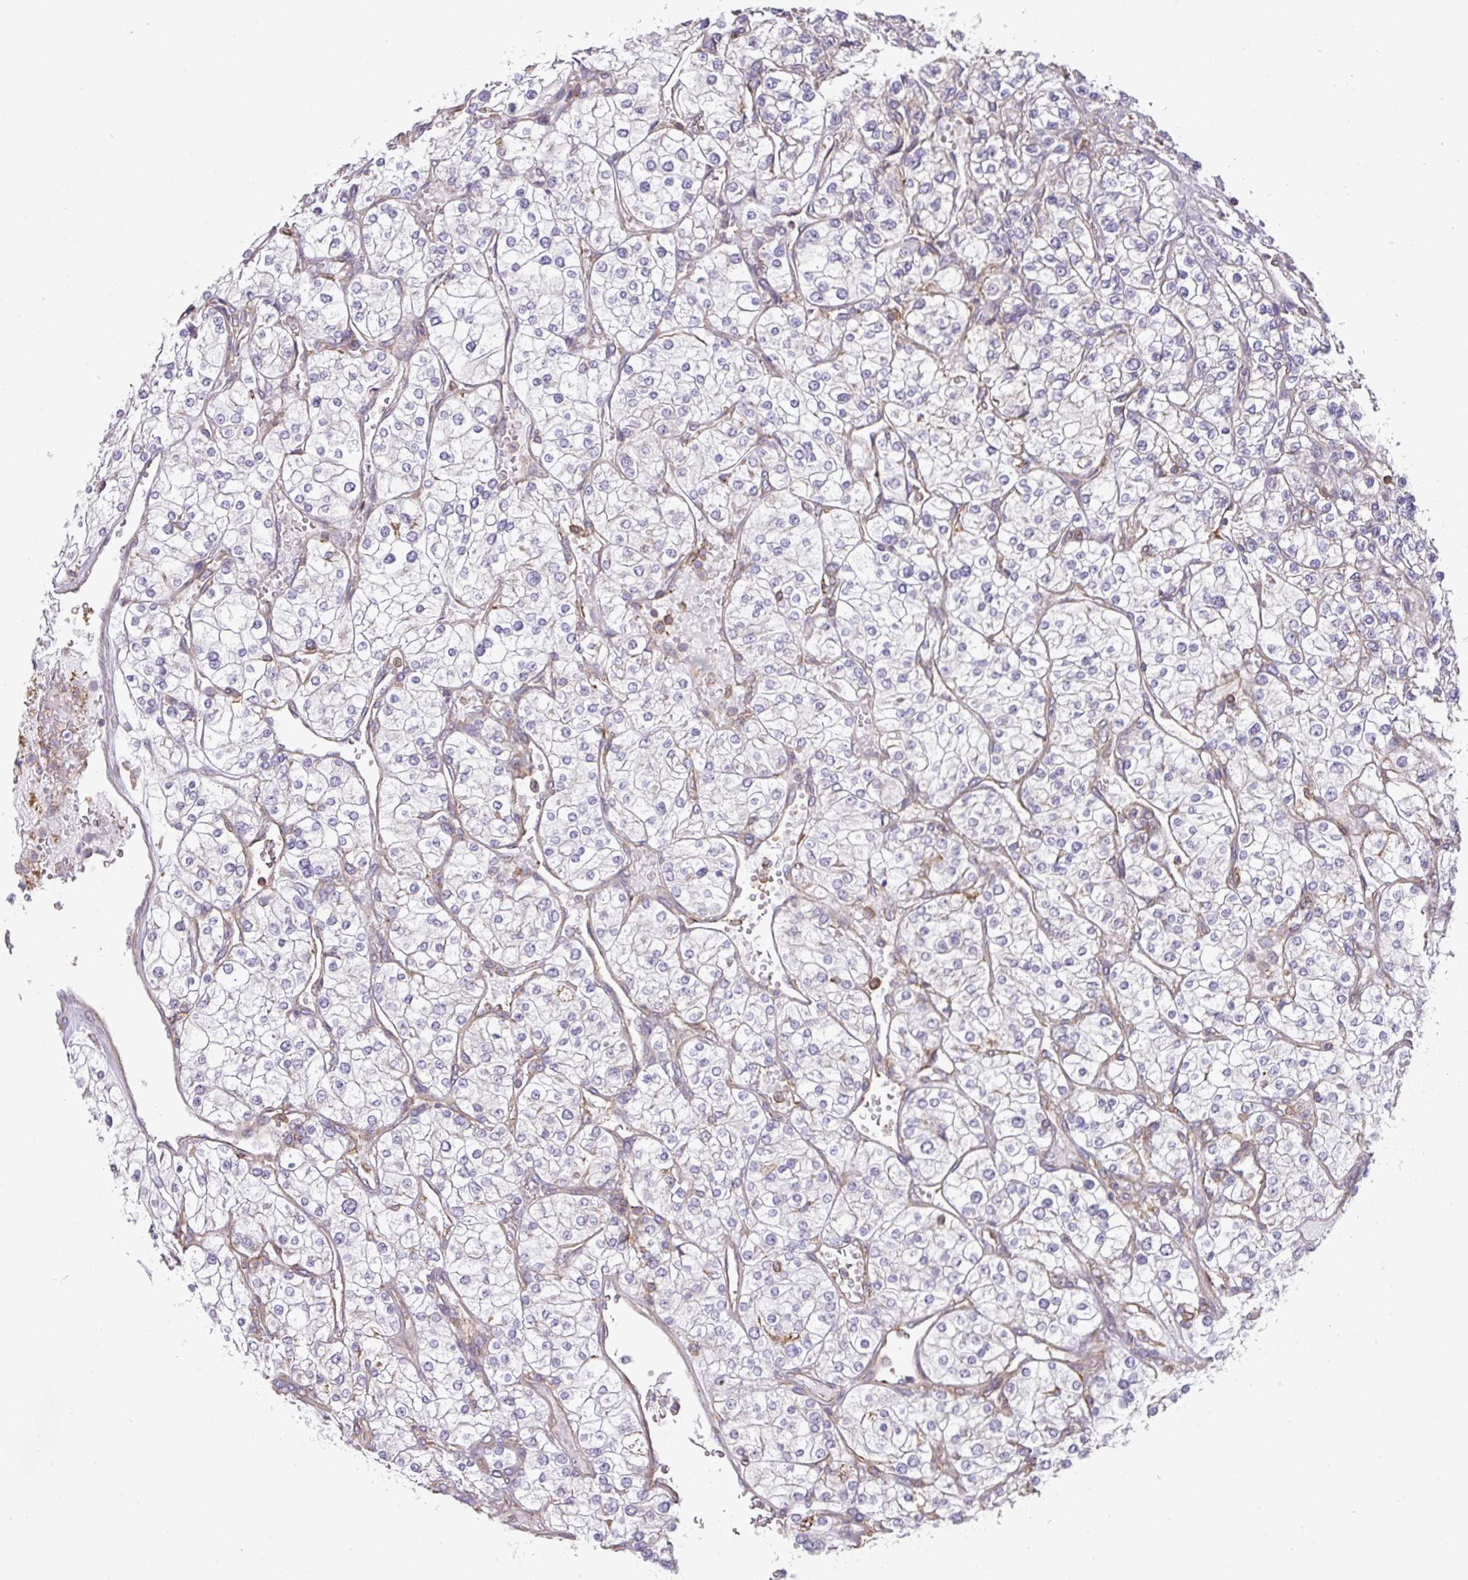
{"staining": {"intensity": "negative", "quantity": "none", "location": "none"}, "tissue": "renal cancer", "cell_type": "Tumor cells", "image_type": "cancer", "snomed": [{"axis": "morphology", "description": "Adenocarcinoma, NOS"}, {"axis": "topography", "description": "Kidney"}], "caption": "Immunohistochemistry of renal adenocarcinoma demonstrates no staining in tumor cells.", "gene": "LRRC41", "patient": {"sex": "male", "age": 80}}